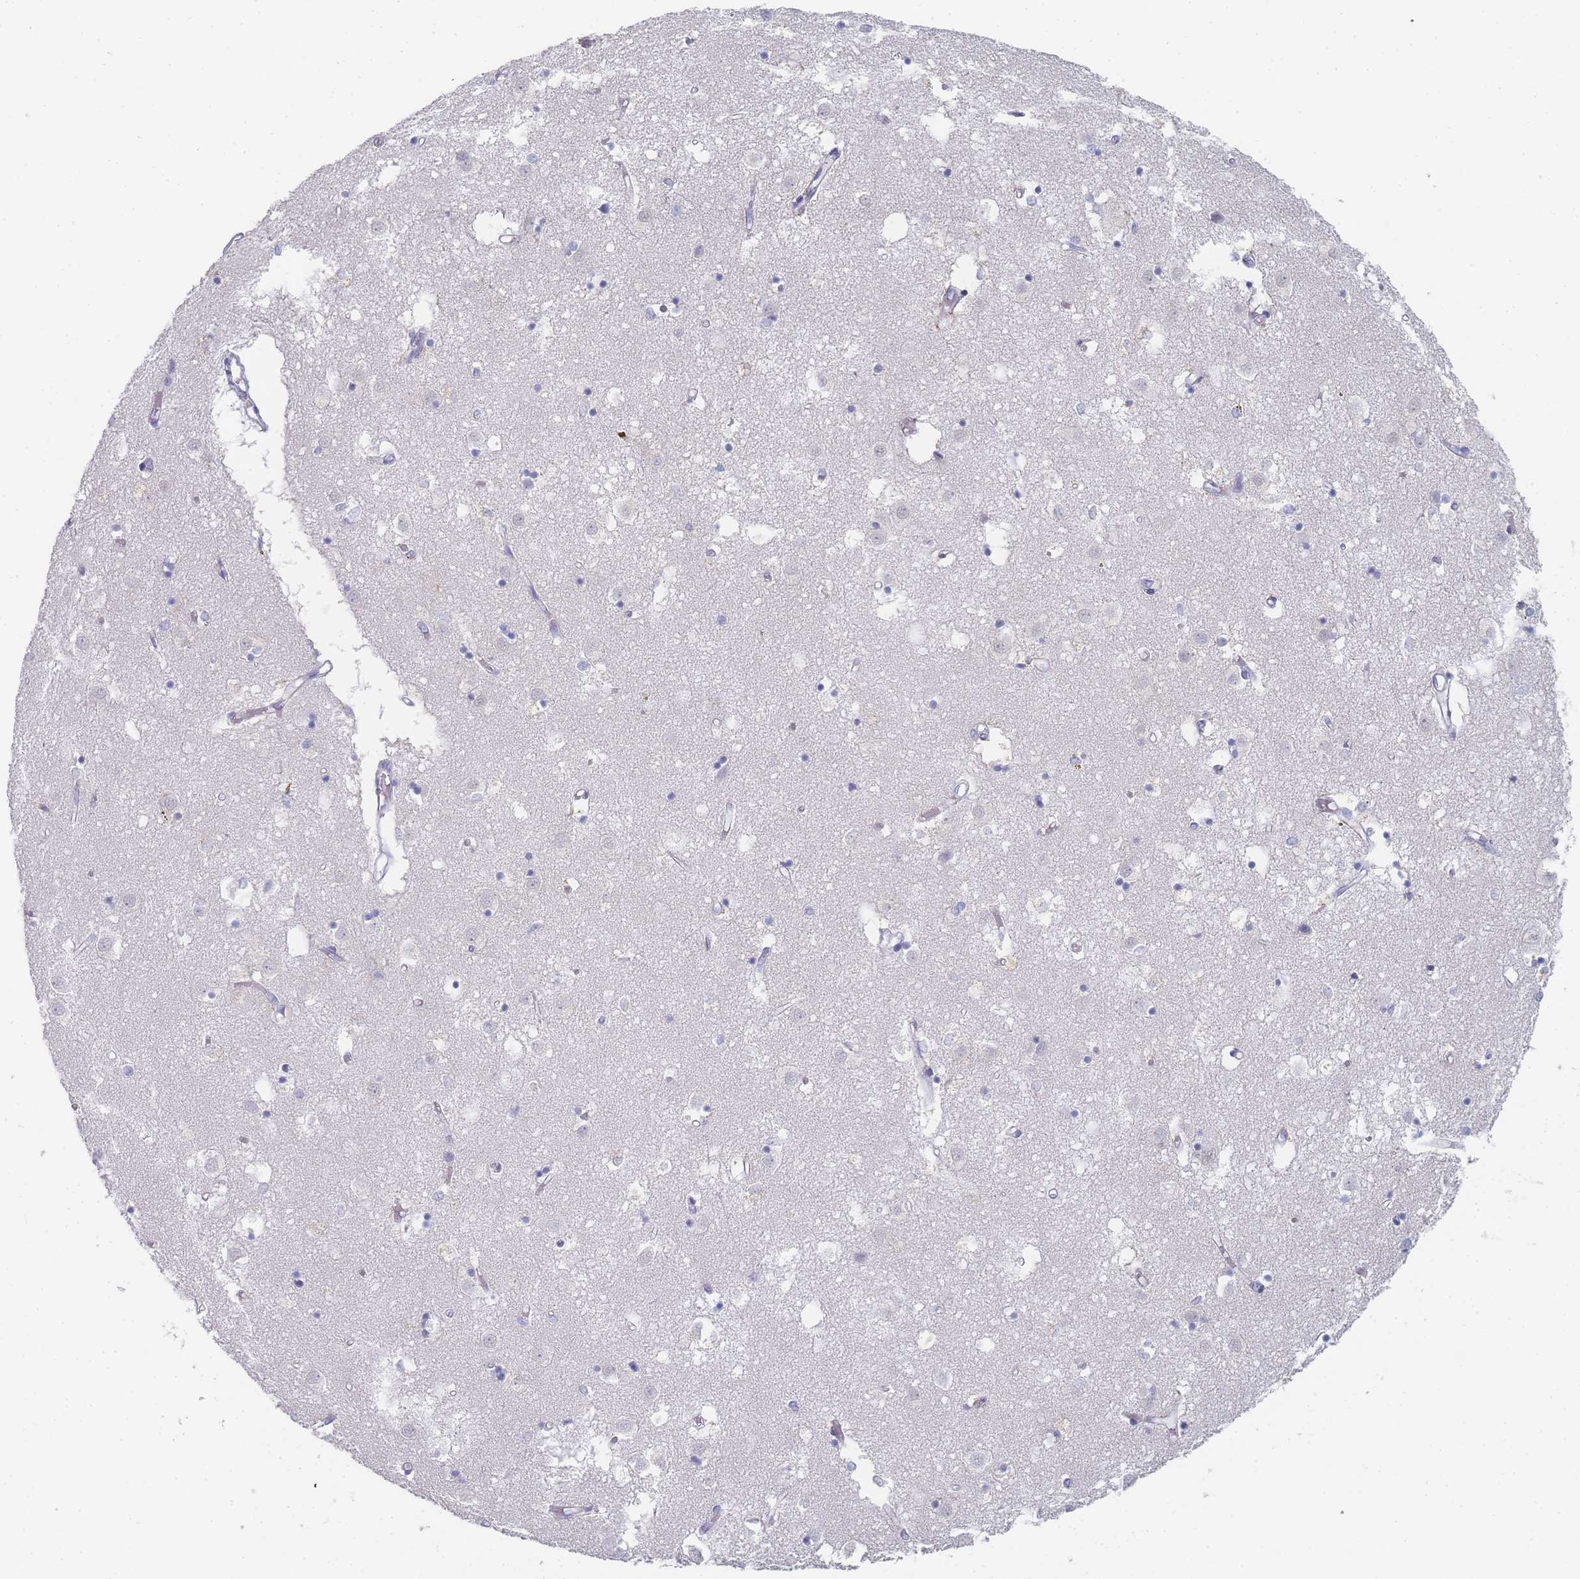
{"staining": {"intensity": "negative", "quantity": "none", "location": "none"}, "tissue": "caudate", "cell_type": "Glial cells", "image_type": "normal", "snomed": [{"axis": "morphology", "description": "Normal tissue, NOS"}, {"axis": "topography", "description": "Lateral ventricle wall"}], "caption": "A high-resolution histopathology image shows IHC staining of benign caudate, which reveals no significant expression in glial cells. Nuclei are stained in blue.", "gene": "IMPG1", "patient": {"sex": "male", "age": 70}}